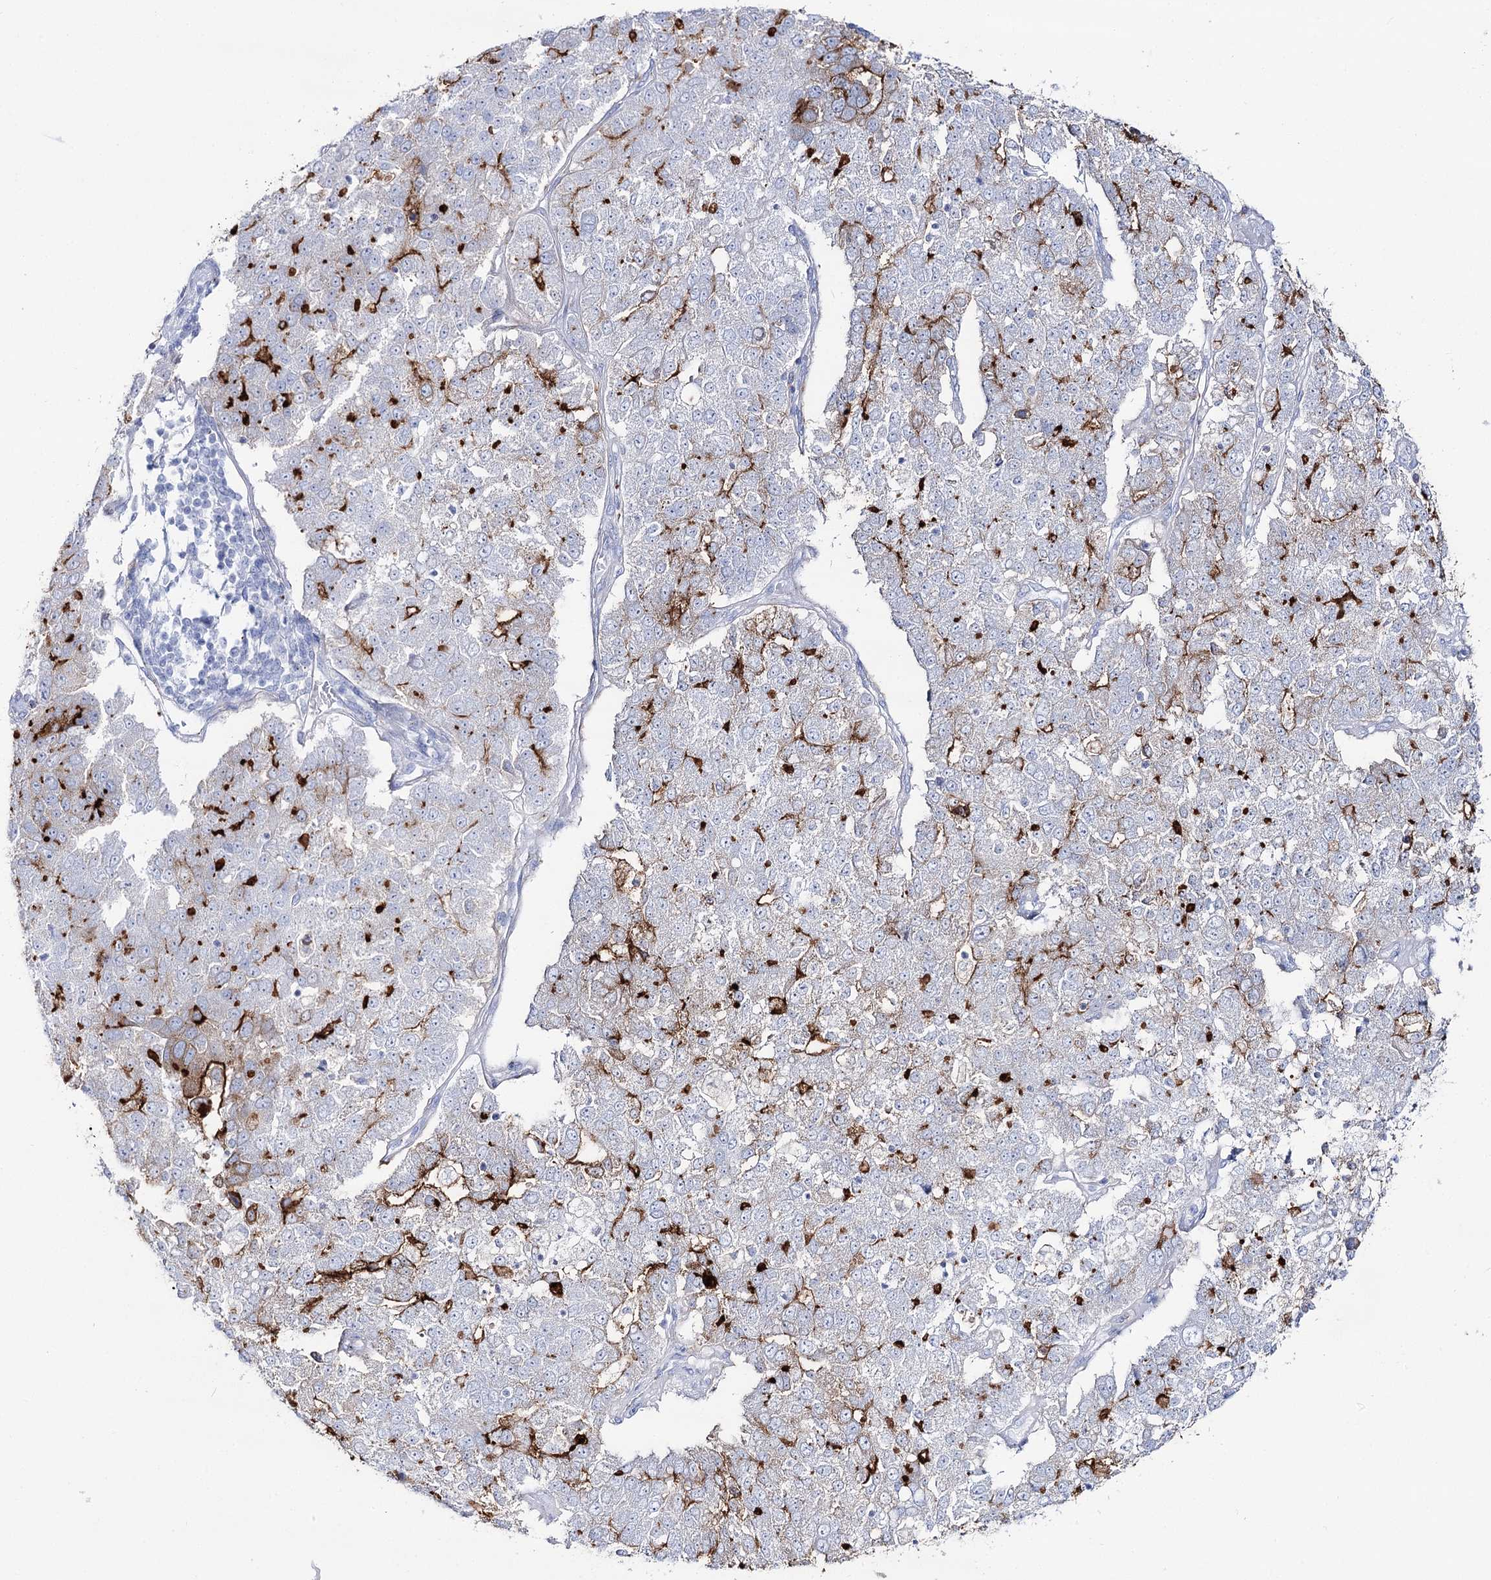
{"staining": {"intensity": "moderate", "quantity": "<25%", "location": "cytoplasmic/membranous"}, "tissue": "pancreatic cancer", "cell_type": "Tumor cells", "image_type": "cancer", "snomed": [{"axis": "morphology", "description": "Adenocarcinoma, NOS"}, {"axis": "topography", "description": "Pancreas"}], "caption": "Immunohistochemistry (IHC) image of neoplastic tissue: human pancreatic adenocarcinoma stained using IHC reveals low levels of moderate protein expression localized specifically in the cytoplasmic/membranous of tumor cells, appearing as a cytoplasmic/membranous brown color.", "gene": "SLC3A1", "patient": {"sex": "female", "age": 61}}